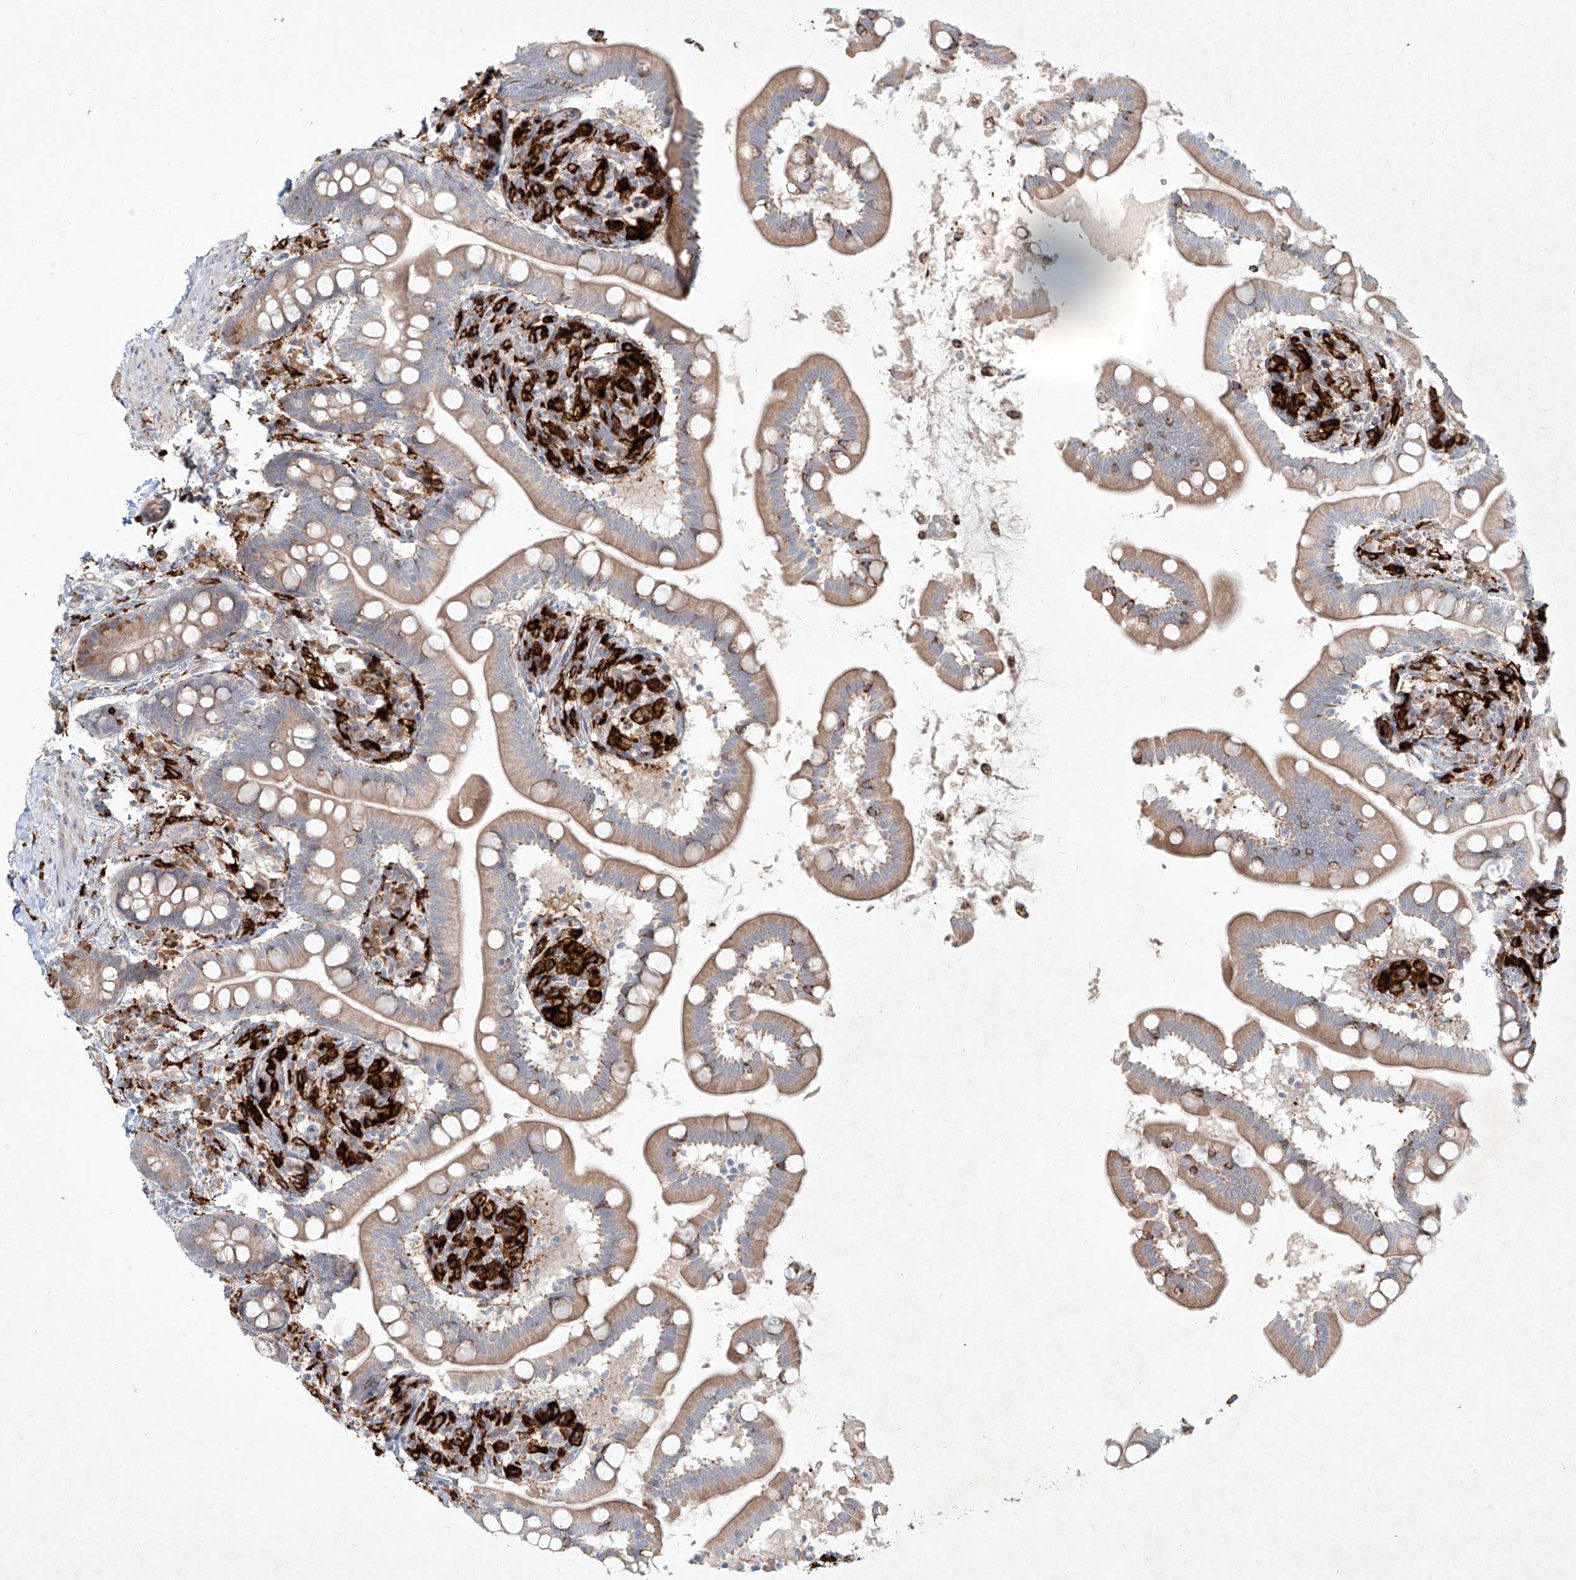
{"staining": {"intensity": "weak", "quantity": "25%-75%", "location": "cytoplasmic/membranous"}, "tissue": "small intestine", "cell_type": "Glandular cells", "image_type": "normal", "snomed": [{"axis": "morphology", "description": "Normal tissue, NOS"}, {"axis": "topography", "description": "Small intestine"}], "caption": "Weak cytoplasmic/membranous expression for a protein is identified in about 25%-75% of glandular cells of normal small intestine using immunohistochemistry (IHC).", "gene": "CD209", "patient": {"sex": "female", "age": 64}}